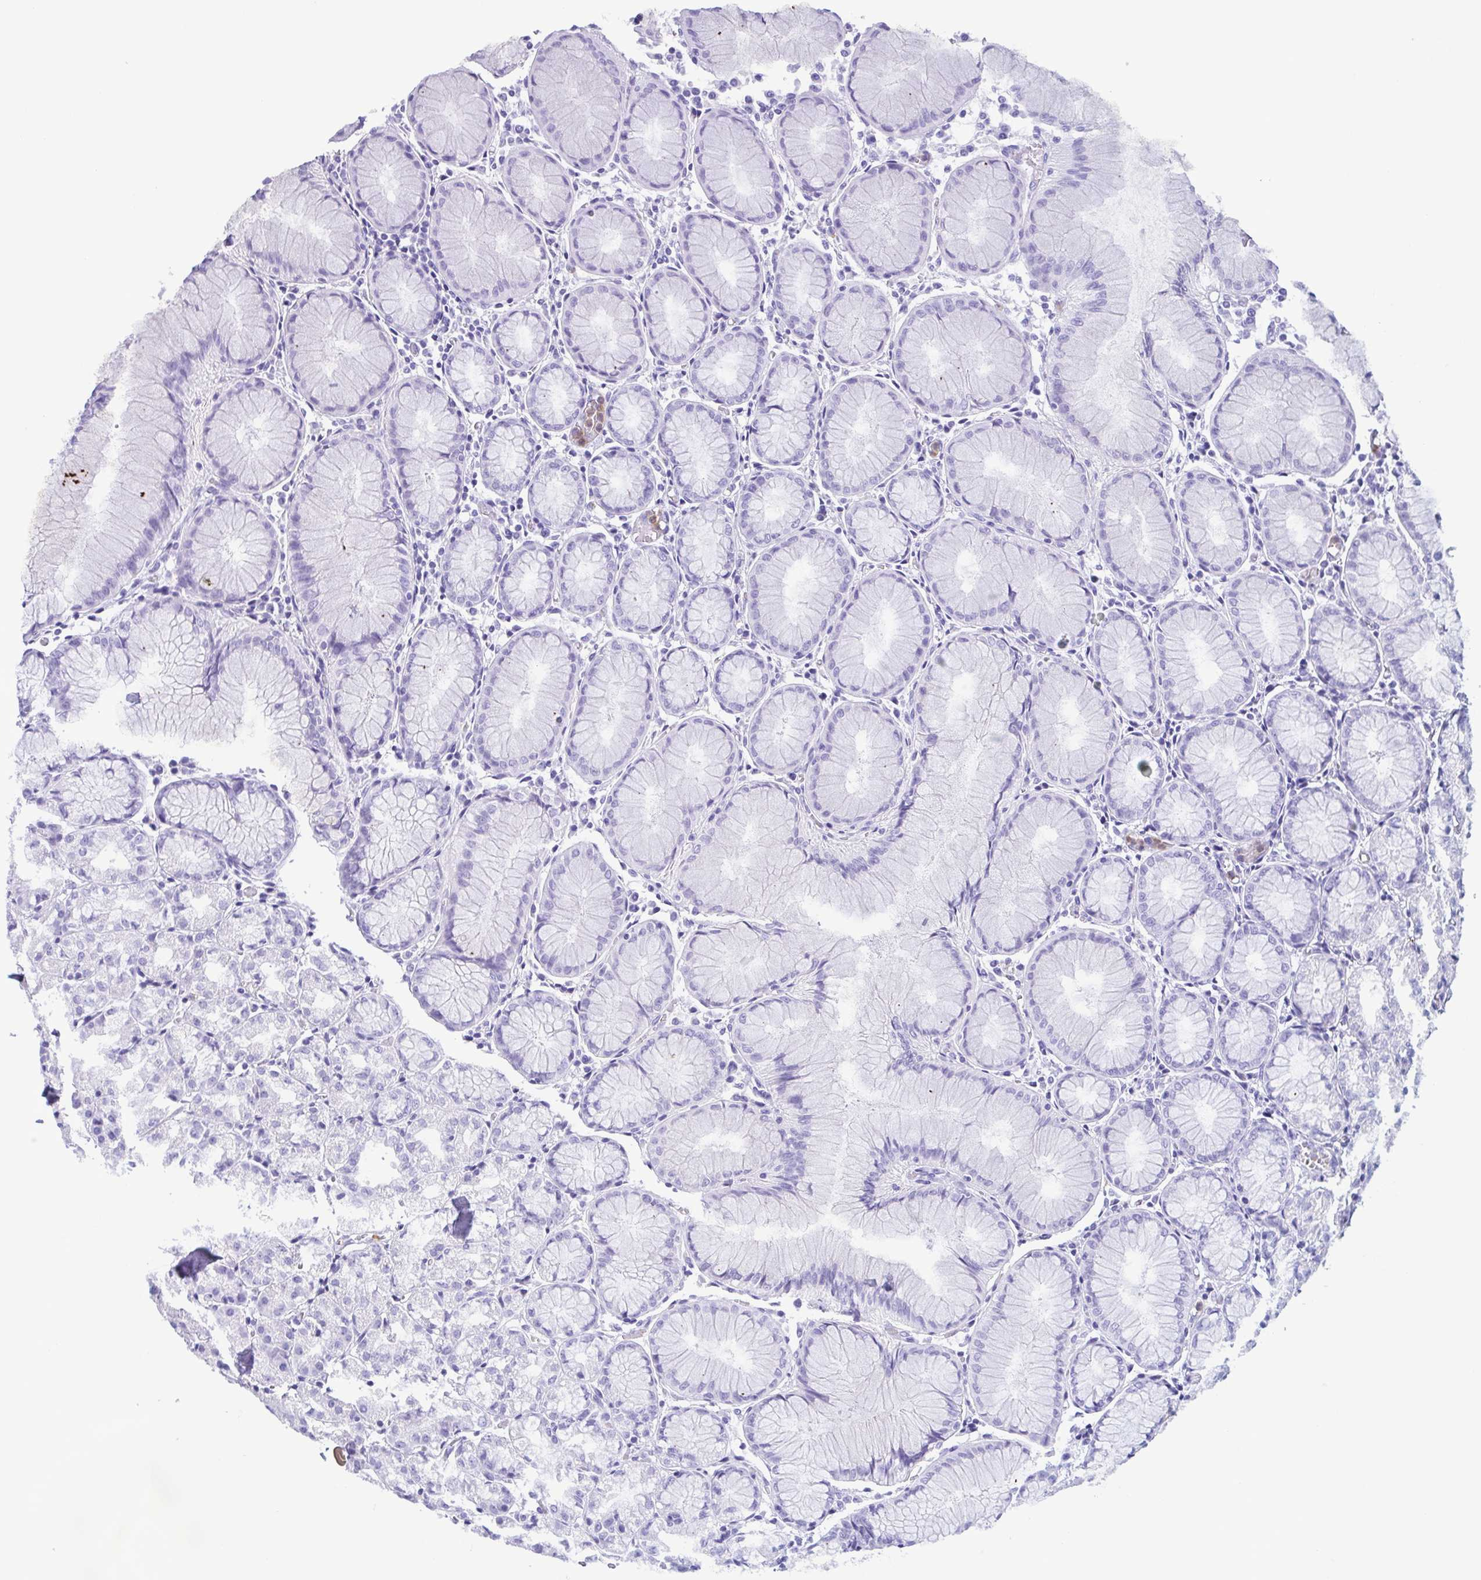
{"staining": {"intensity": "negative", "quantity": "none", "location": "none"}, "tissue": "stomach", "cell_type": "Glandular cells", "image_type": "normal", "snomed": [{"axis": "morphology", "description": "Normal tissue, NOS"}, {"axis": "topography", "description": "Stomach"}], "caption": "High power microscopy image of an immunohistochemistry (IHC) photomicrograph of normal stomach, revealing no significant positivity in glandular cells.", "gene": "LTF", "patient": {"sex": "female", "age": 57}}